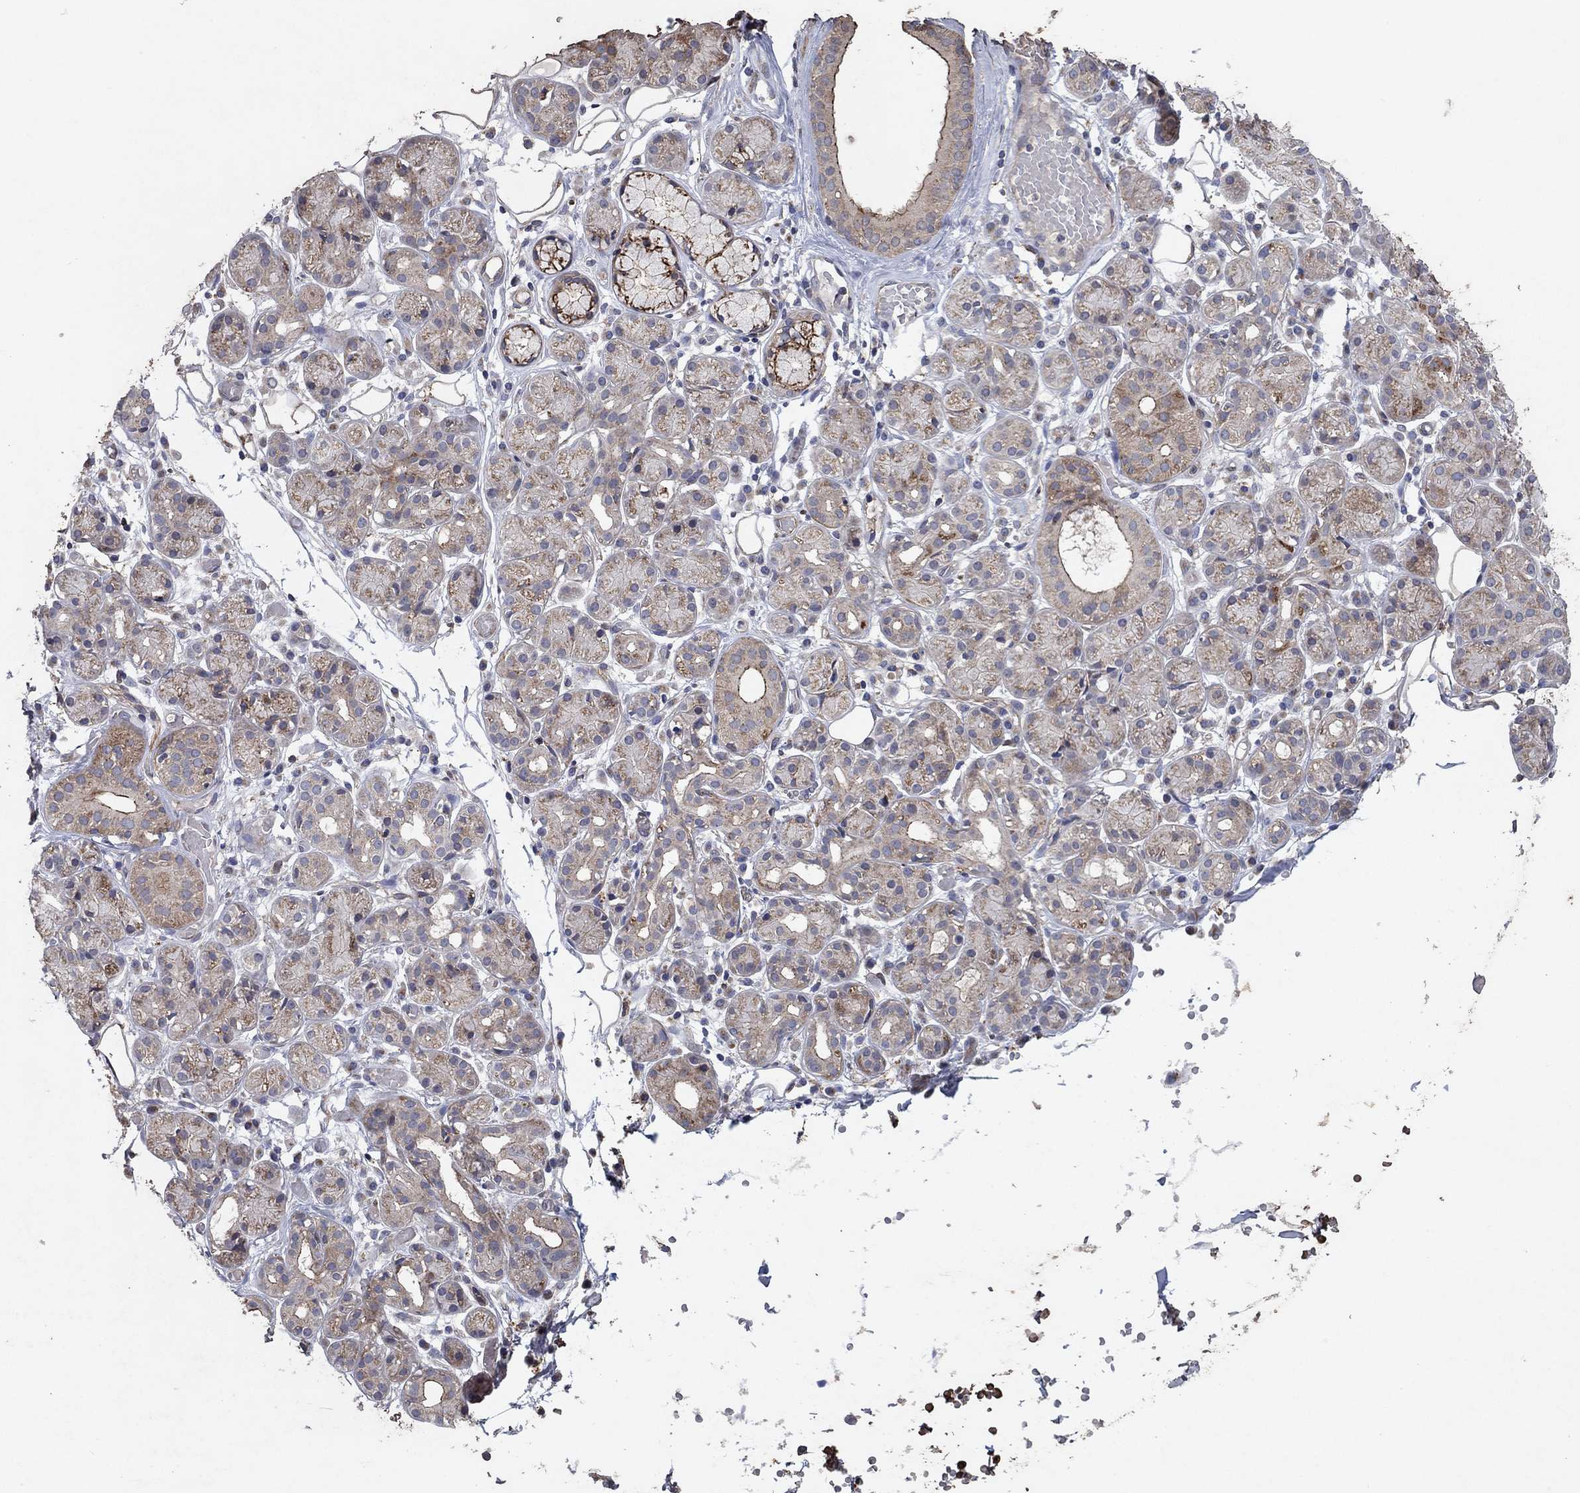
{"staining": {"intensity": "moderate", "quantity": "<25%", "location": "cytoplasmic/membranous"}, "tissue": "salivary gland", "cell_type": "Glandular cells", "image_type": "normal", "snomed": [{"axis": "morphology", "description": "Normal tissue, NOS"}, {"axis": "topography", "description": "Salivary gland"}, {"axis": "topography", "description": "Peripheral nerve tissue"}], "caption": "Normal salivary gland was stained to show a protein in brown. There is low levels of moderate cytoplasmic/membranous positivity in about <25% of glandular cells.", "gene": "FRG1", "patient": {"sex": "male", "age": 71}}